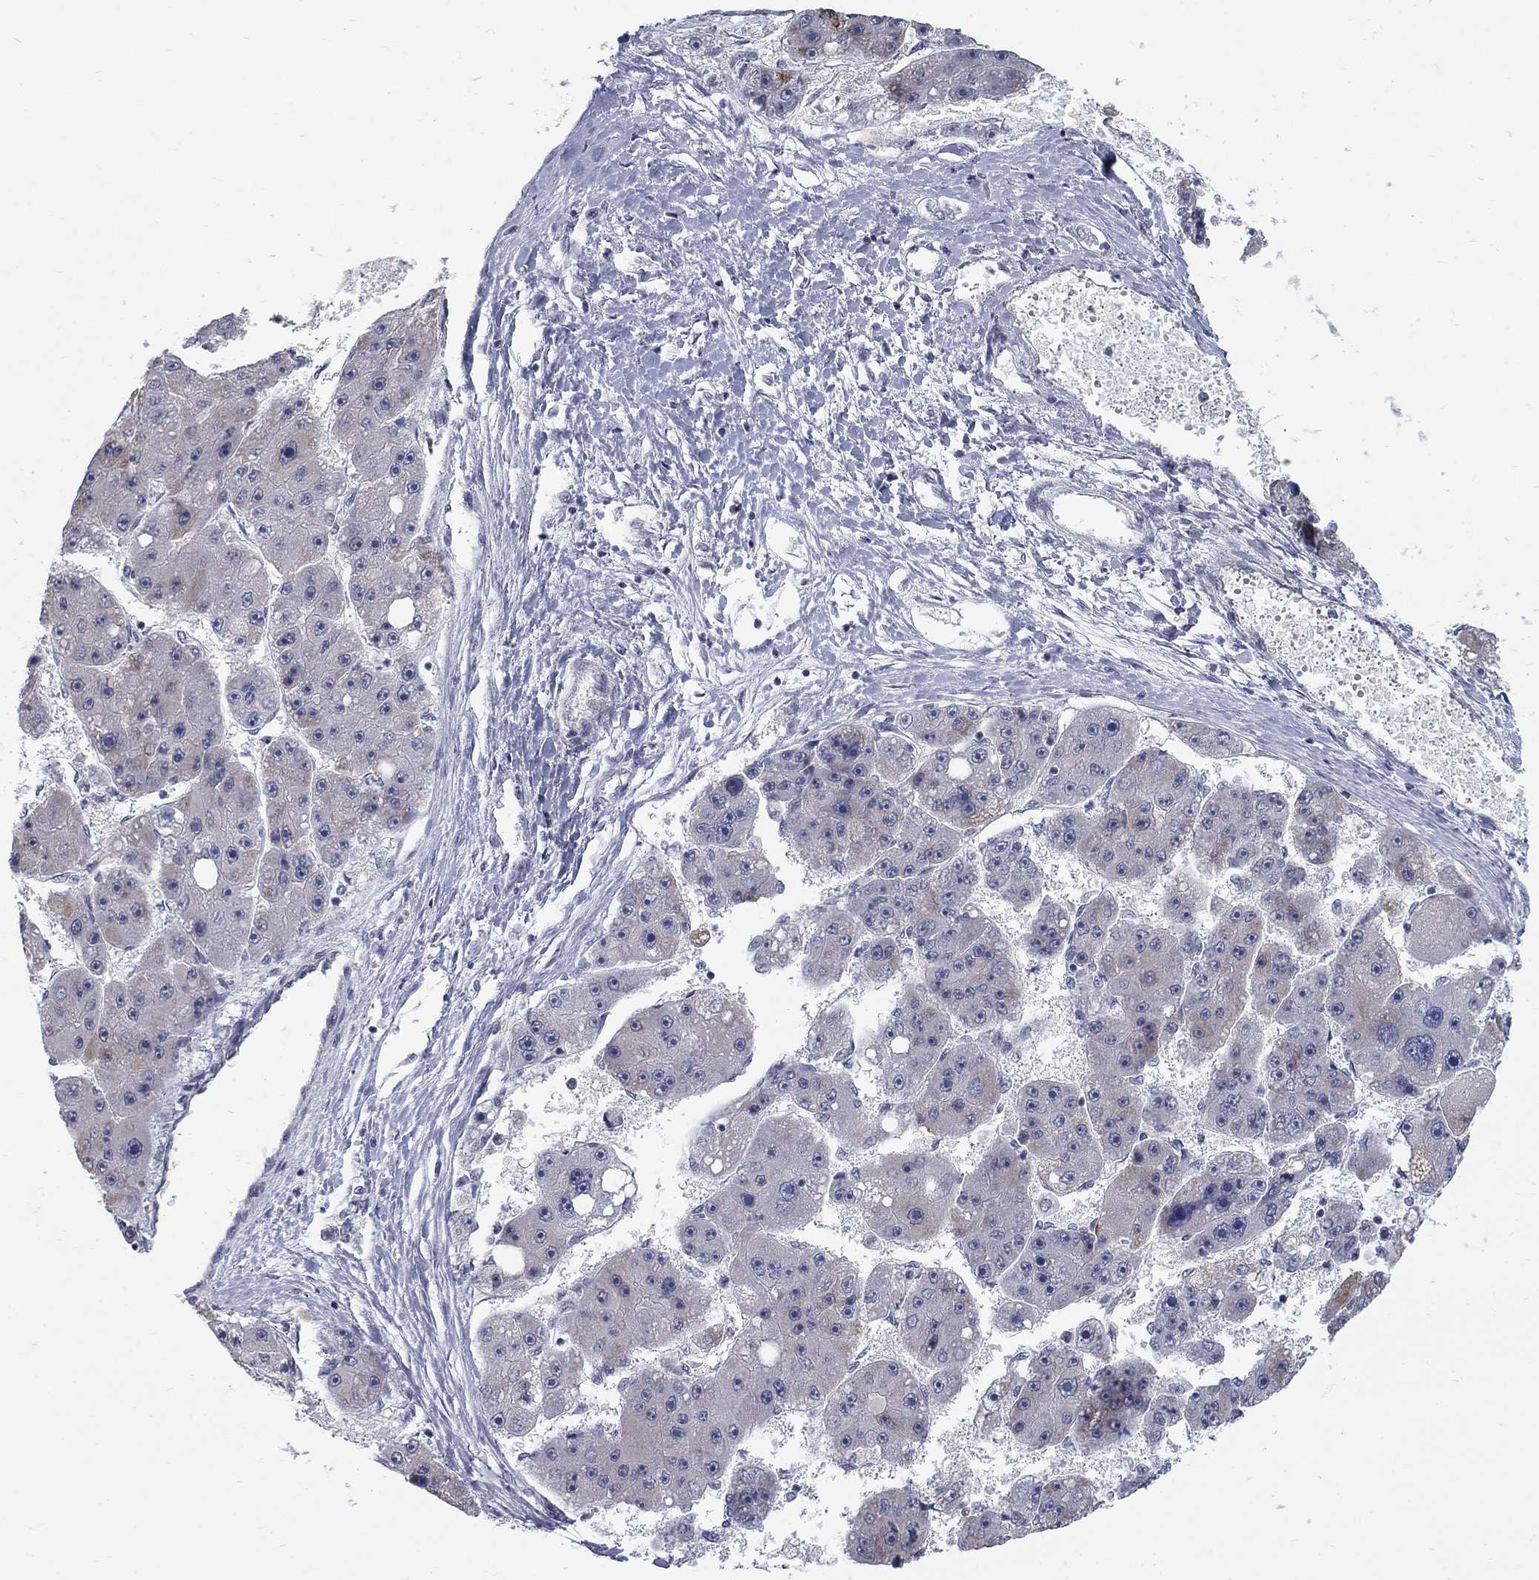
{"staining": {"intensity": "negative", "quantity": "none", "location": "none"}, "tissue": "liver cancer", "cell_type": "Tumor cells", "image_type": "cancer", "snomed": [{"axis": "morphology", "description": "Carcinoma, Hepatocellular, NOS"}, {"axis": "topography", "description": "Liver"}], "caption": "There is no significant expression in tumor cells of liver cancer.", "gene": "GCFC2", "patient": {"sex": "female", "age": 61}}